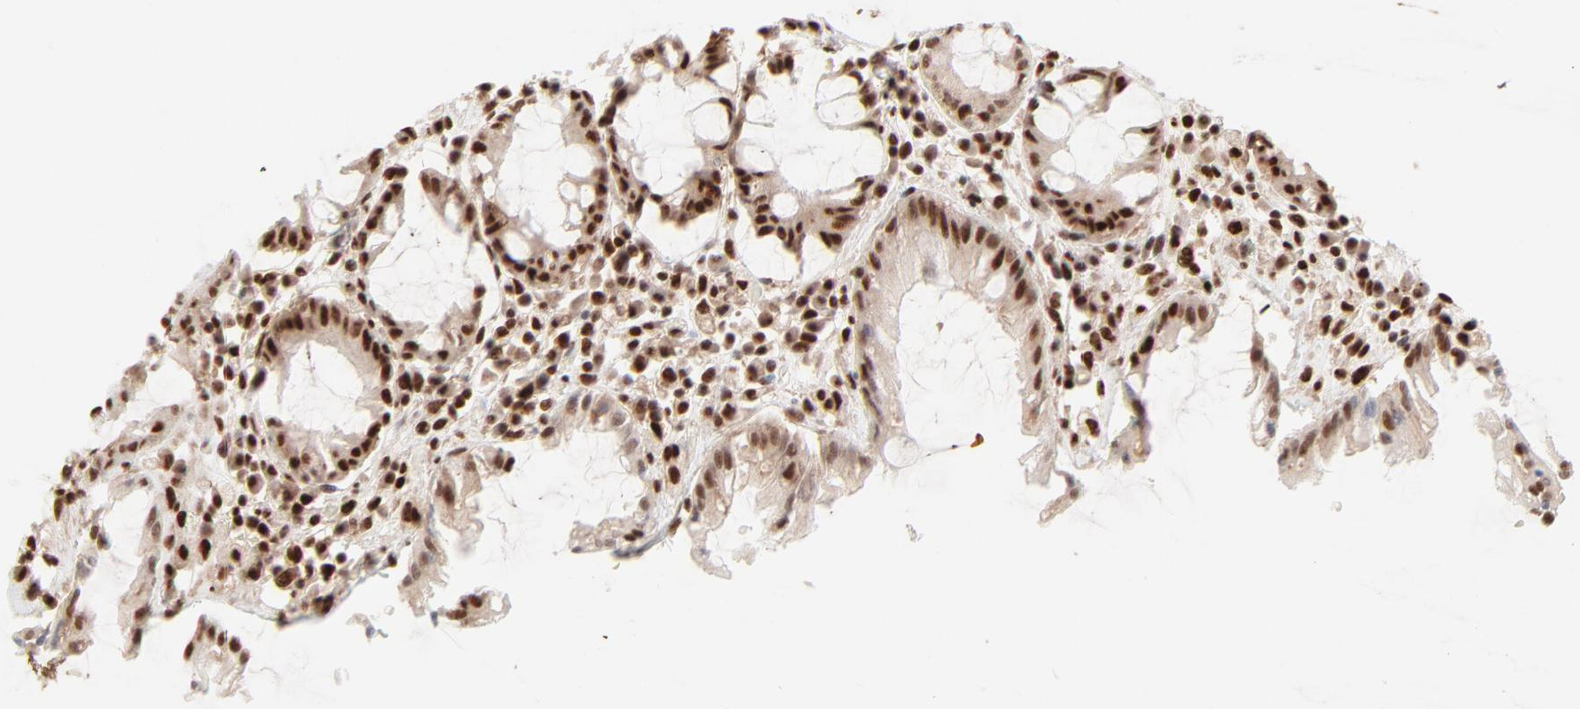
{"staining": {"intensity": "strong", "quantity": ">75%", "location": "nuclear"}, "tissue": "rectum", "cell_type": "Glandular cells", "image_type": "normal", "snomed": [{"axis": "morphology", "description": "Normal tissue, NOS"}, {"axis": "topography", "description": "Rectum"}], "caption": "The histopathology image displays immunohistochemical staining of unremarkable rectum. There is strong nuclear positivity is present in about >75% of glandular cells. The staining was performed using DAB (3,3'-diaminobenzidine), with brown indicating positive protein expression. Nuclei are stained blue with hematoxylin.", "gene": "TARDBP", "patient": {"sex": "female", "age": 46}}